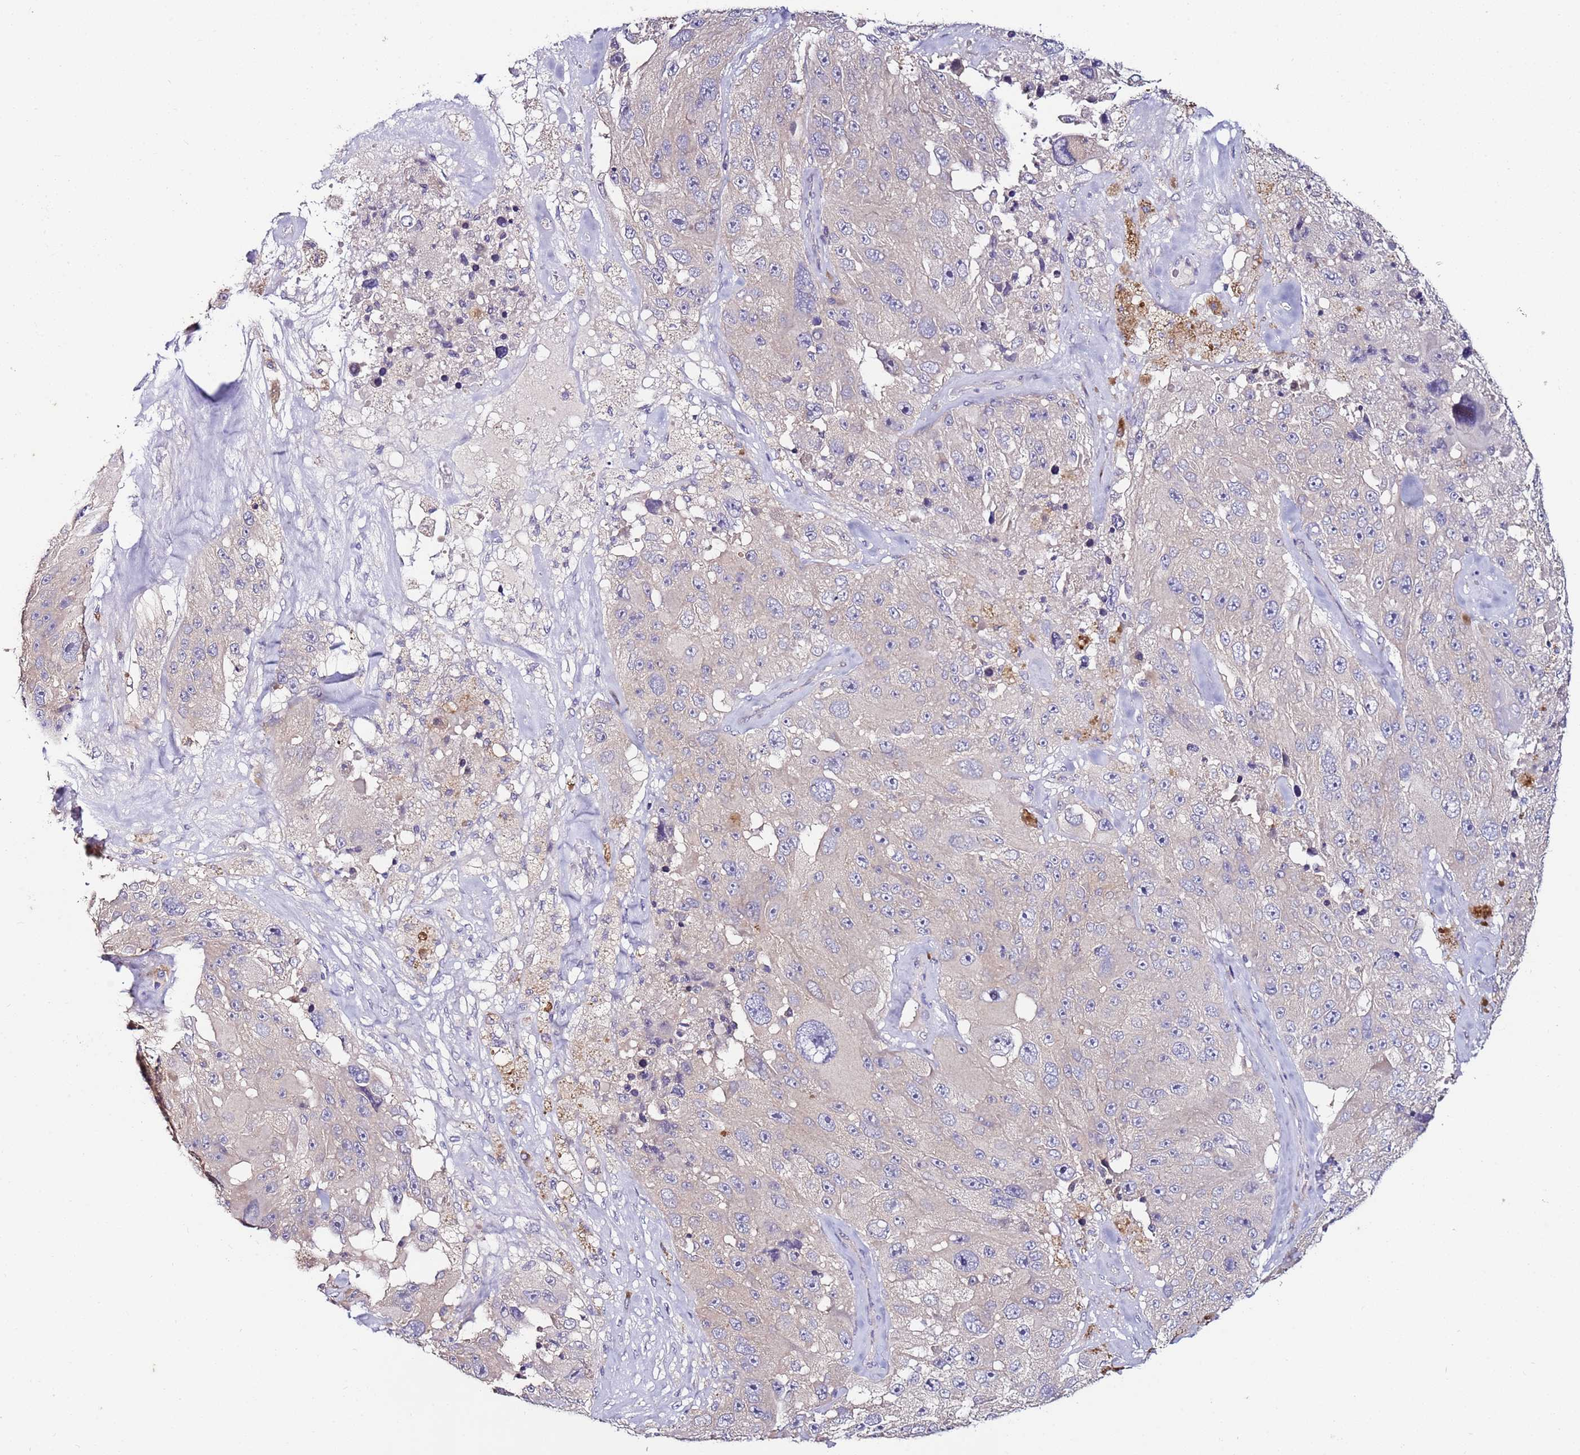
{"staining": {"intensity": "negative", "quantity": "none", "location": "none"}, "tissue": "melanoma", "cell_type": "Tumor cells", "image_type": "cancer", "snomed": [{"axis": "morphology", "description": "Malignant melanoma, Metastatic site"}, {"axis": "topography", "description": "Lymph node"}], "caption": "DAB immunohistochemical staining of malignant melanoma (metastatic site) demonstrates no significant staining in tumor cells.", "gene": "SRRM5", "patient": {"sex": "male", "age": 62}}